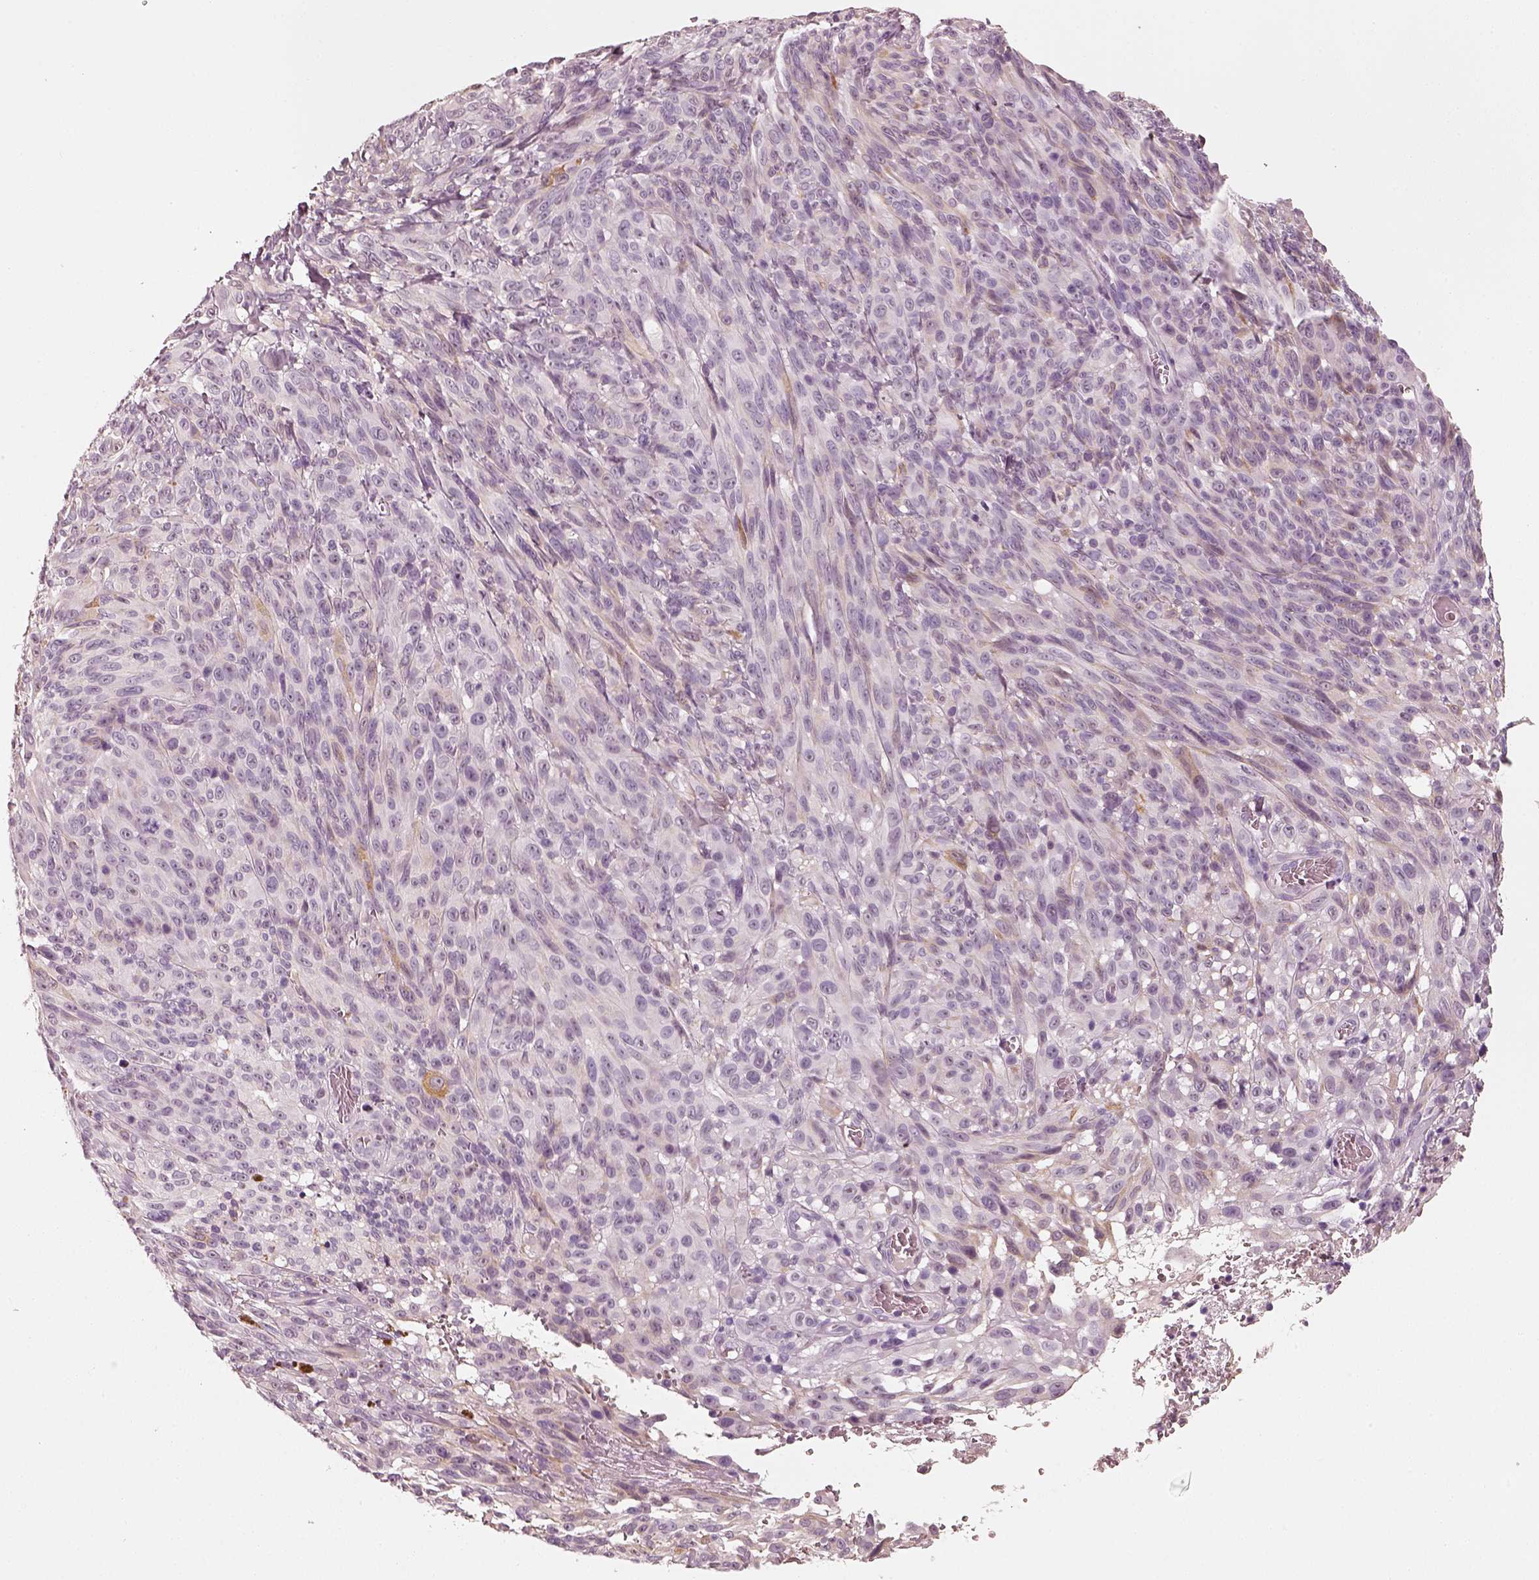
{"staining": {"intensity": "negative", "quantity": "none", "location": "none"}, "tissue": "melanoma", "cell_type": "Tumor cells", "image_type": "cancer", "snomed": [{"axis": "morphology", "description": "Malignant melanoma, NOS"}, {"axis": "topography", "description": "Skin"}], "caption": "Immunohistochemical staining of human melanoma exhibits no significant expression in tumor cells.", "gene": "RS1", "patient": {"sex": "male", "age": 83}}